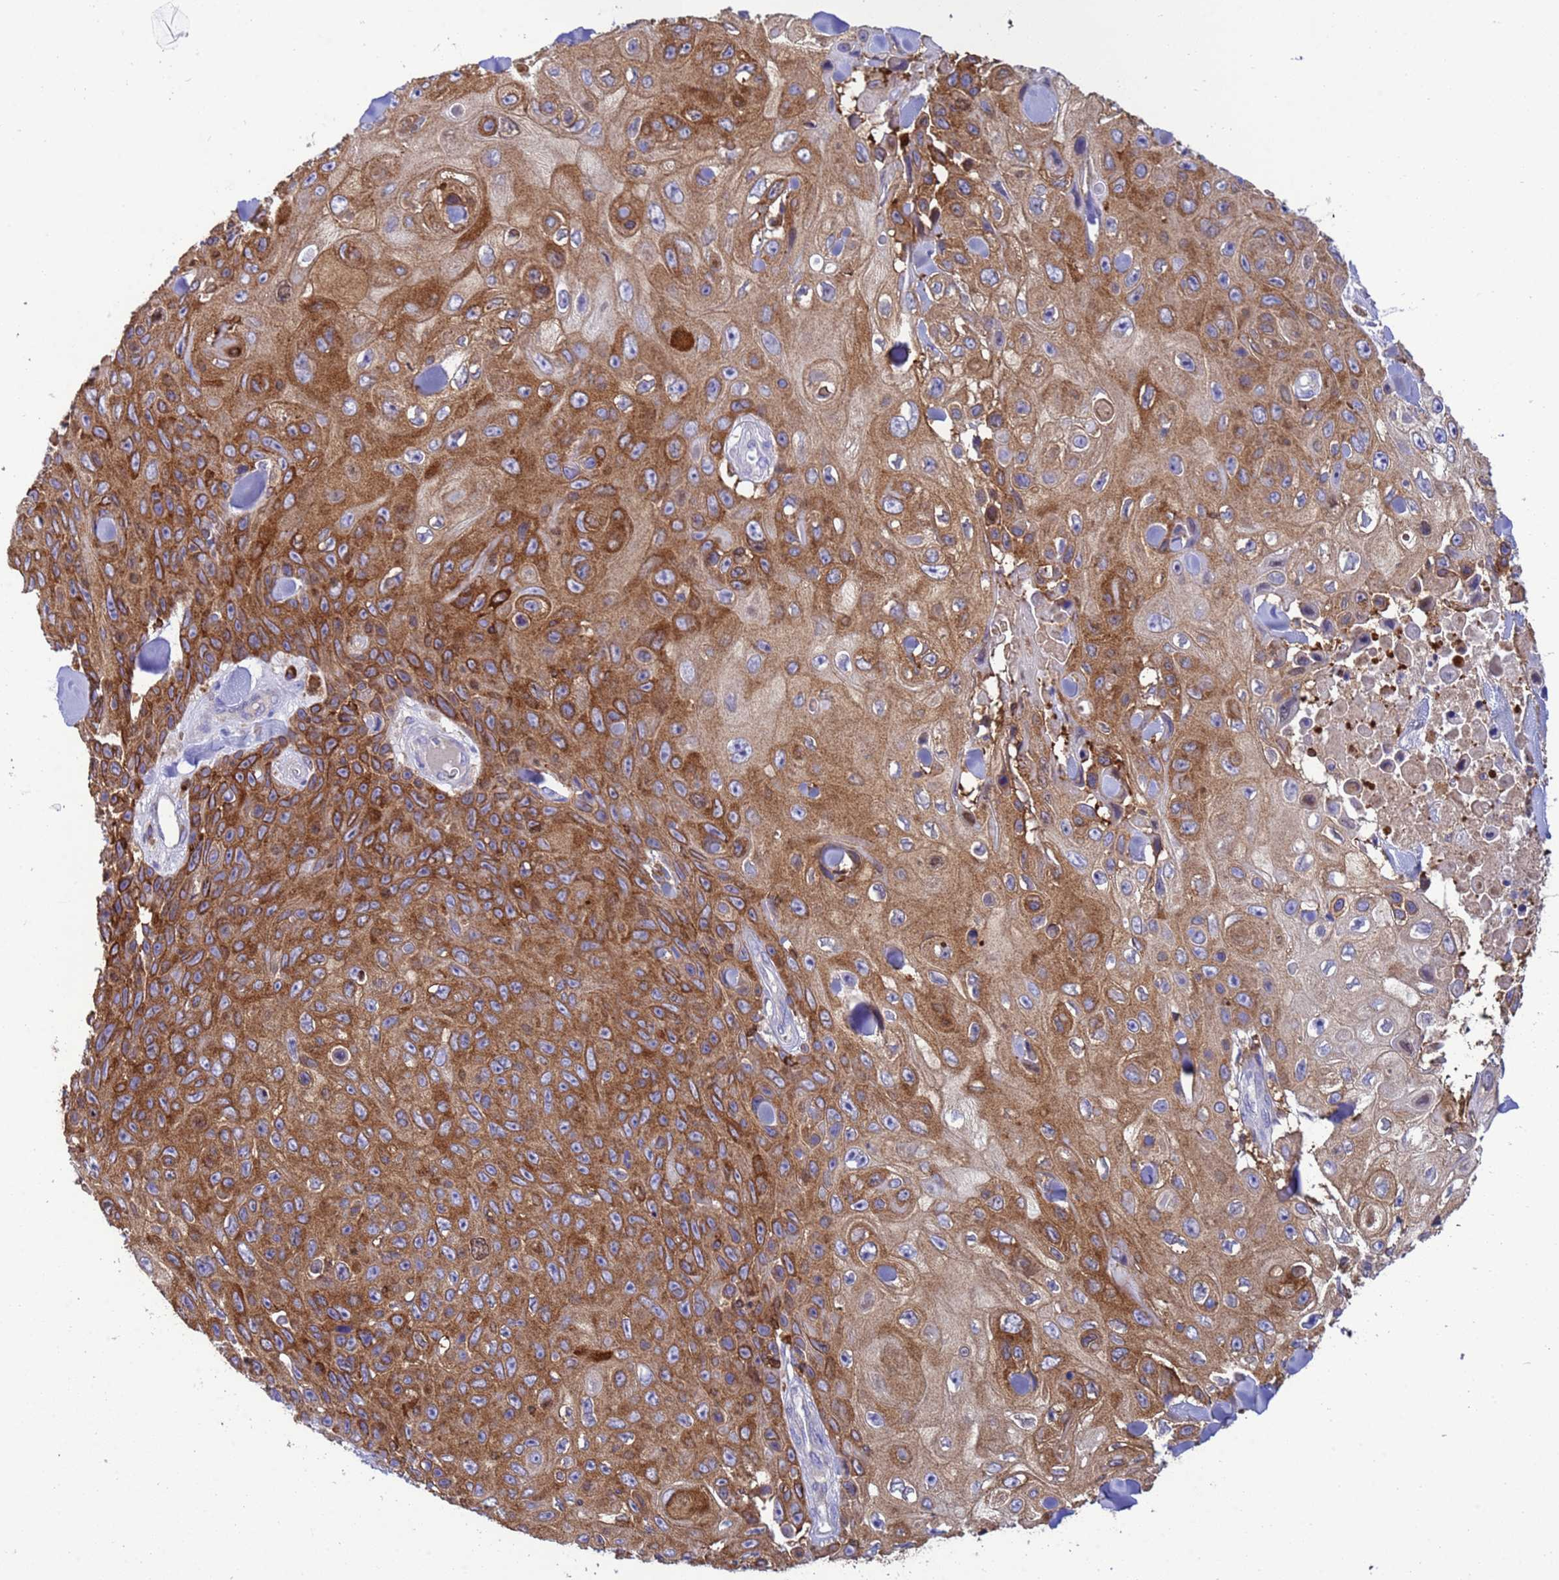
{"staining": {"intensity": "moderate", "quantity": ">75%", "location": "cytoplasmic/membranous"}, "tissue": "skin cancer", "cell_type": "Tumor cells", "image_type": "cancer", "snomed": [{"axis": "morphology", "description": "Squamous cell carcinoma, NOS"}, {"axis": "topography", "description": "Skin"}], "caption": "Squamous cell carcinoma (skin) stained for a protein (brown) exhibits moderate cytoplasmic/membranous positive positivity in approximately >75% of tumor cells.", "gene": "EZR", "patient": {"sex": "male", "age": 82}}